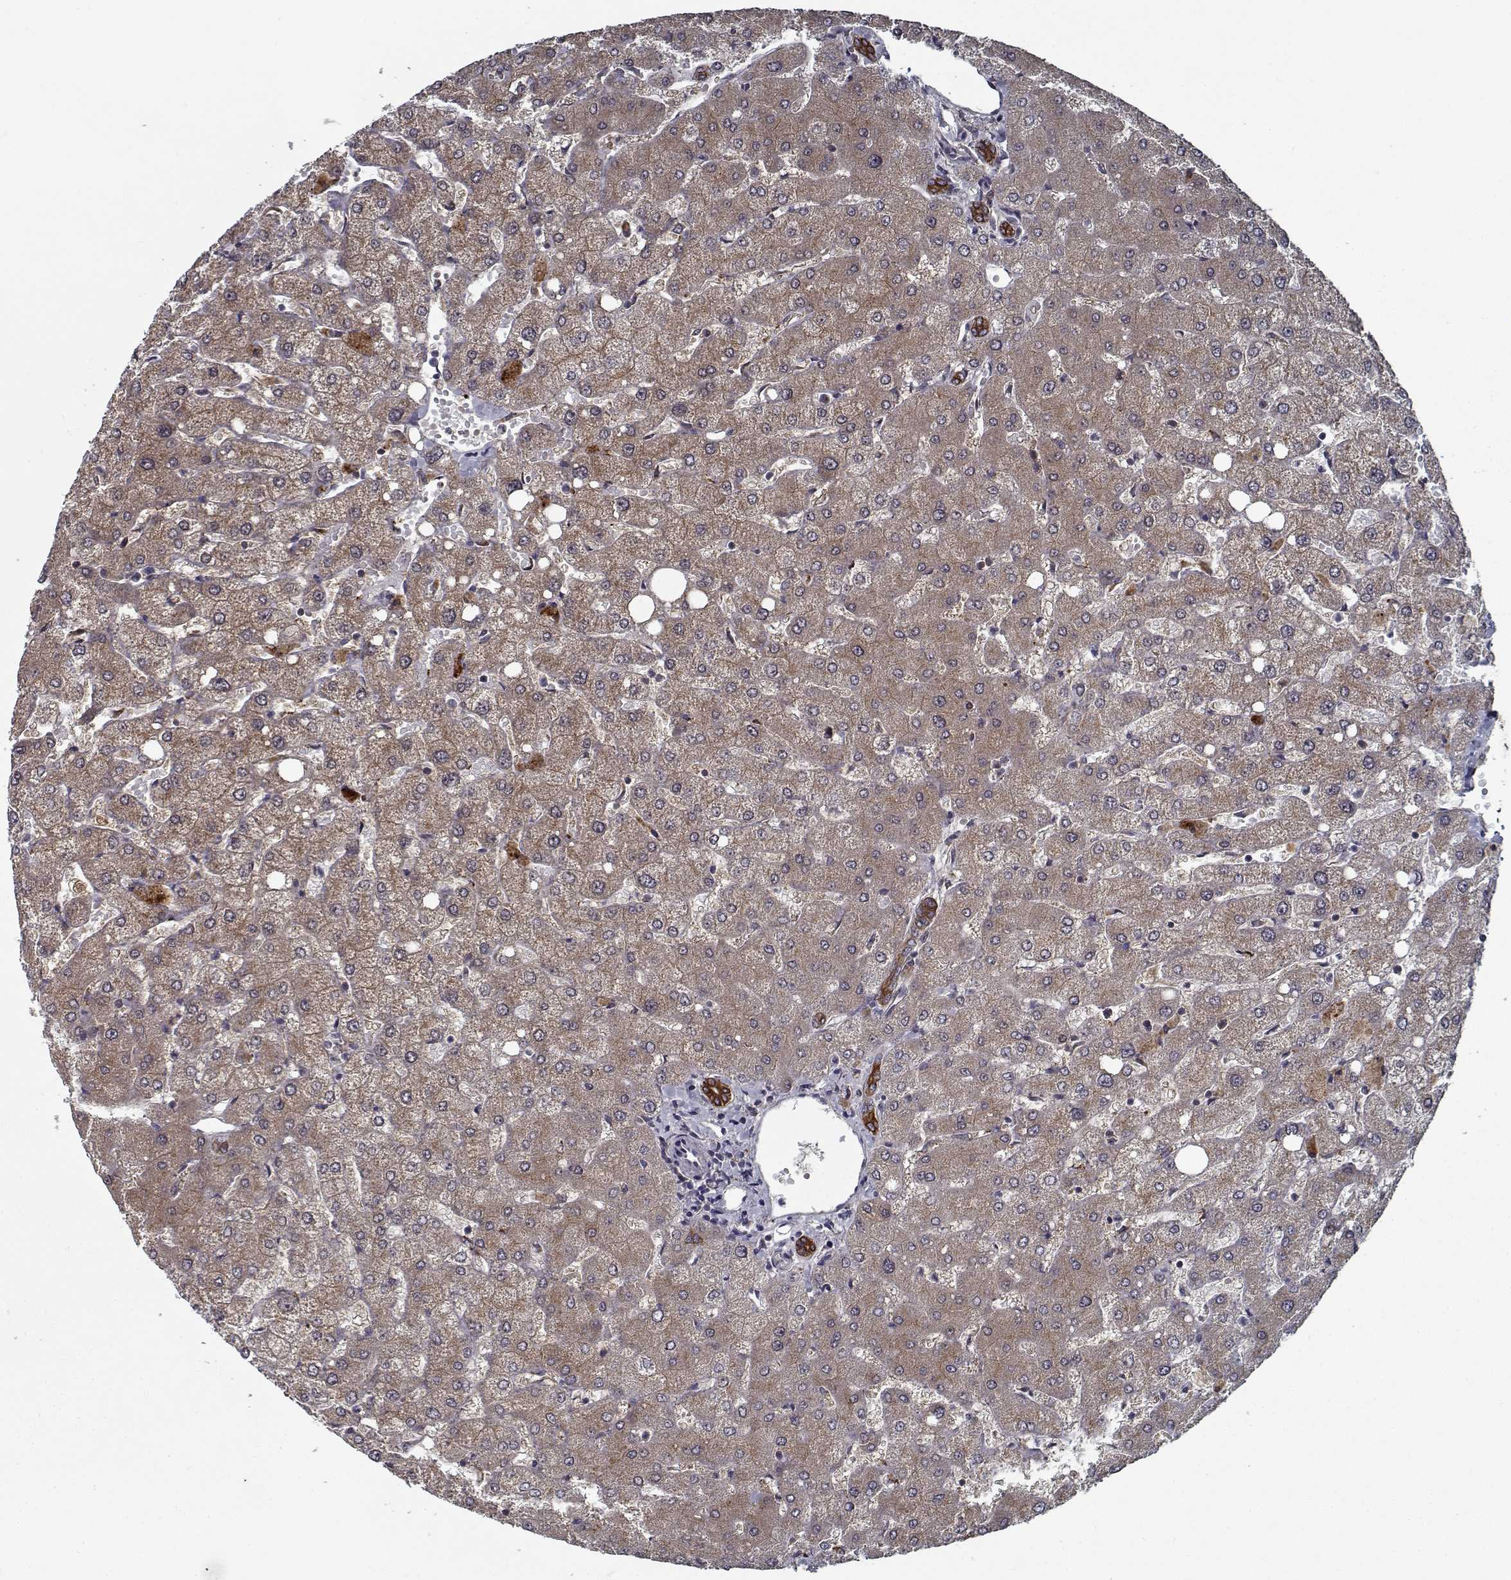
{"staining": {"intensity": "strong", "quantity": ">75%", "location": "cytoplasmic/membranous"}, "tissue": "liver", "cell_type": "Cholangiocytes", "image_type": "normal", "snomed": [{"axis": "morphology", "description": "Normal tissue, NOS"}, {"axis": "topography", "description": "Liver"}], "caption": "Immunohistochemistry micrograph of unremarkable human liver stained for a protein (brown), which shows high levels of strong cytoplasmic/membranous staining in about >75% of cholangiocytes.", "gene": "NLK", "patient": {"sex": "female", "age": 54}}